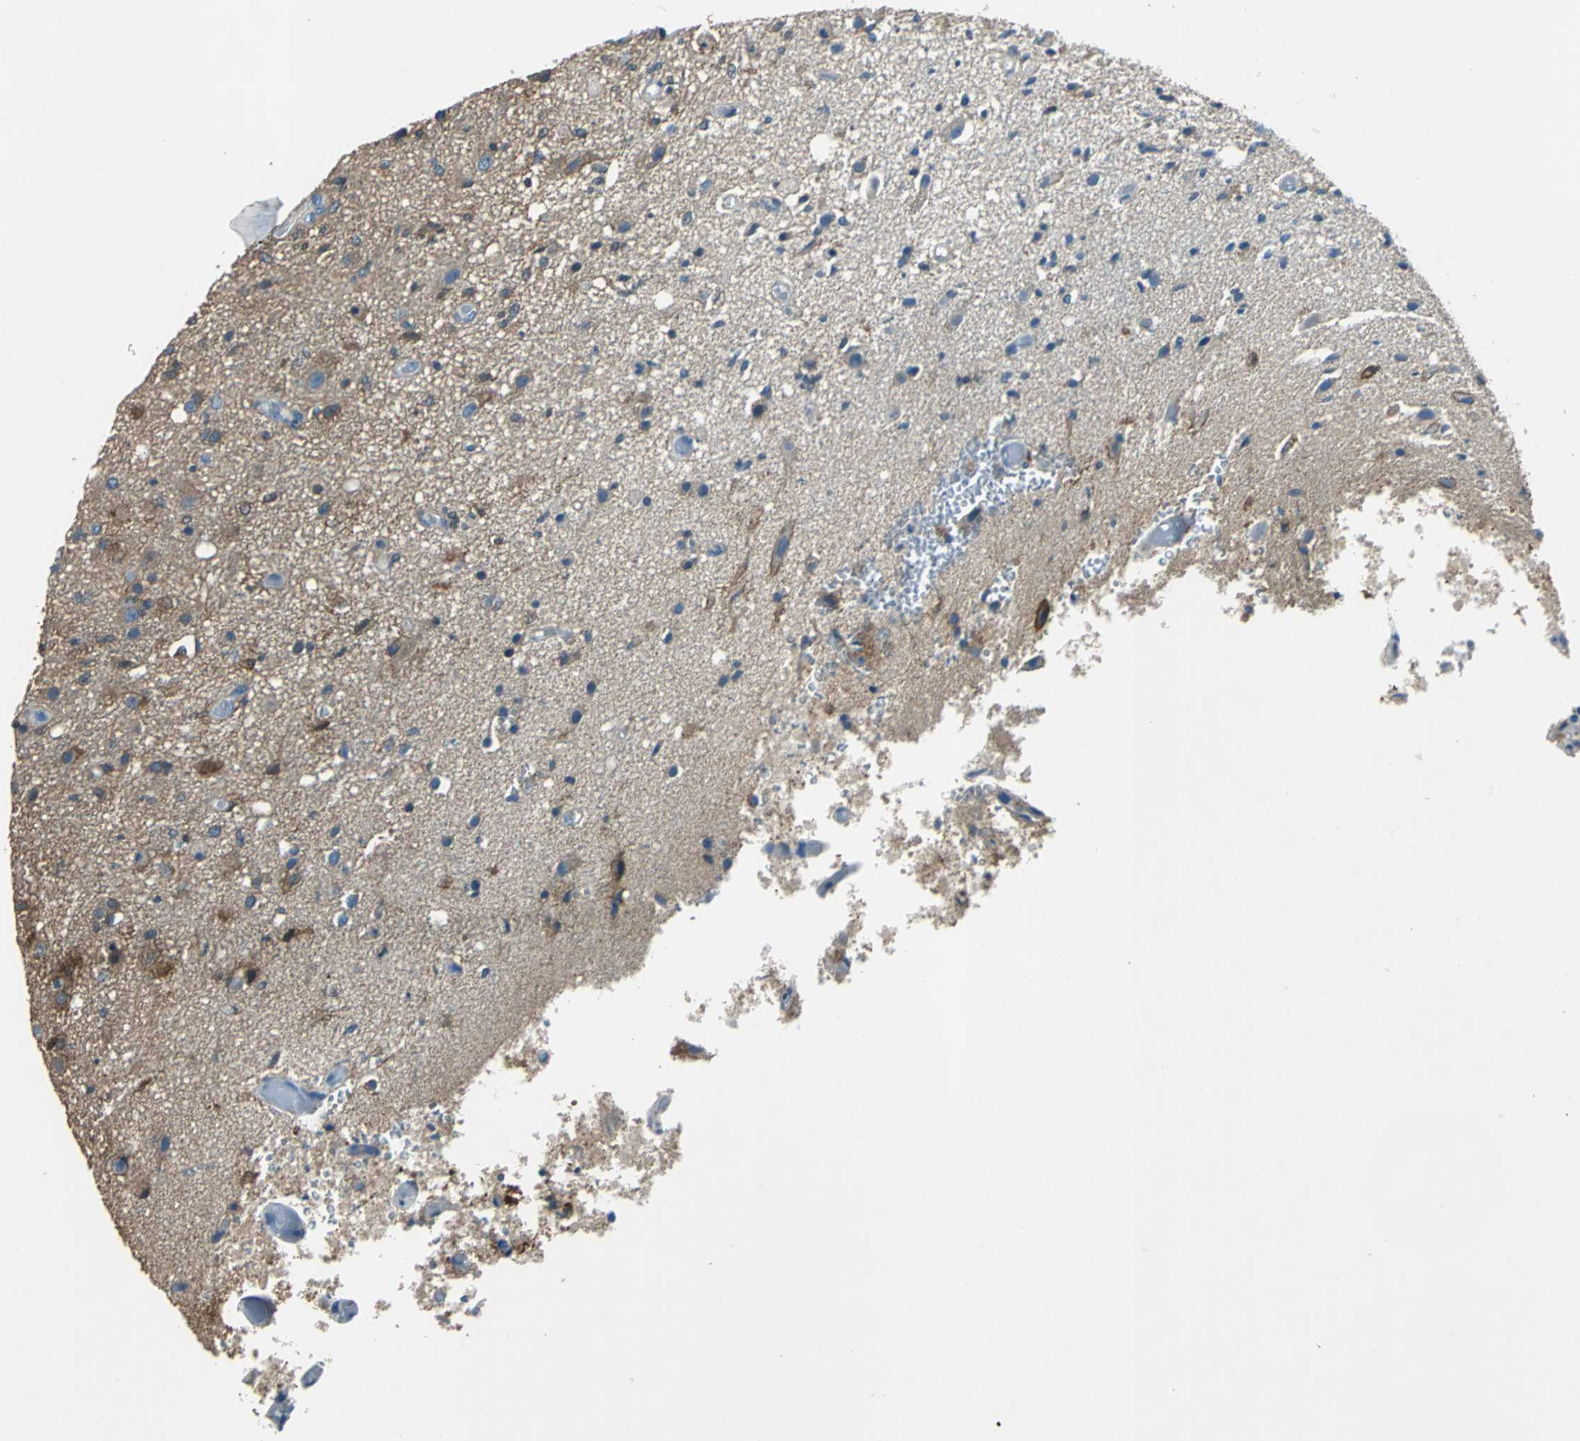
{"staining": {"intensity": "negative", "quantity": "none", "location": "none"}, "tissue": "glioma", "cell_type": "Tumor cells", "image_type": "cancer", "snomed": [{"axis": "morphology", "description": "Normal tissue, NOS"}, {"axis": "morphology", "description": "Glioma, malignant, High grade"}, {"axis": "topography", "description": "Cerebral cortex"}], "caption": "Protein analysis of glioma demonstrates no significant expression in tumor cells.", "gene": "PRKCA", "patient": {"sex": "male", "age": 77}}